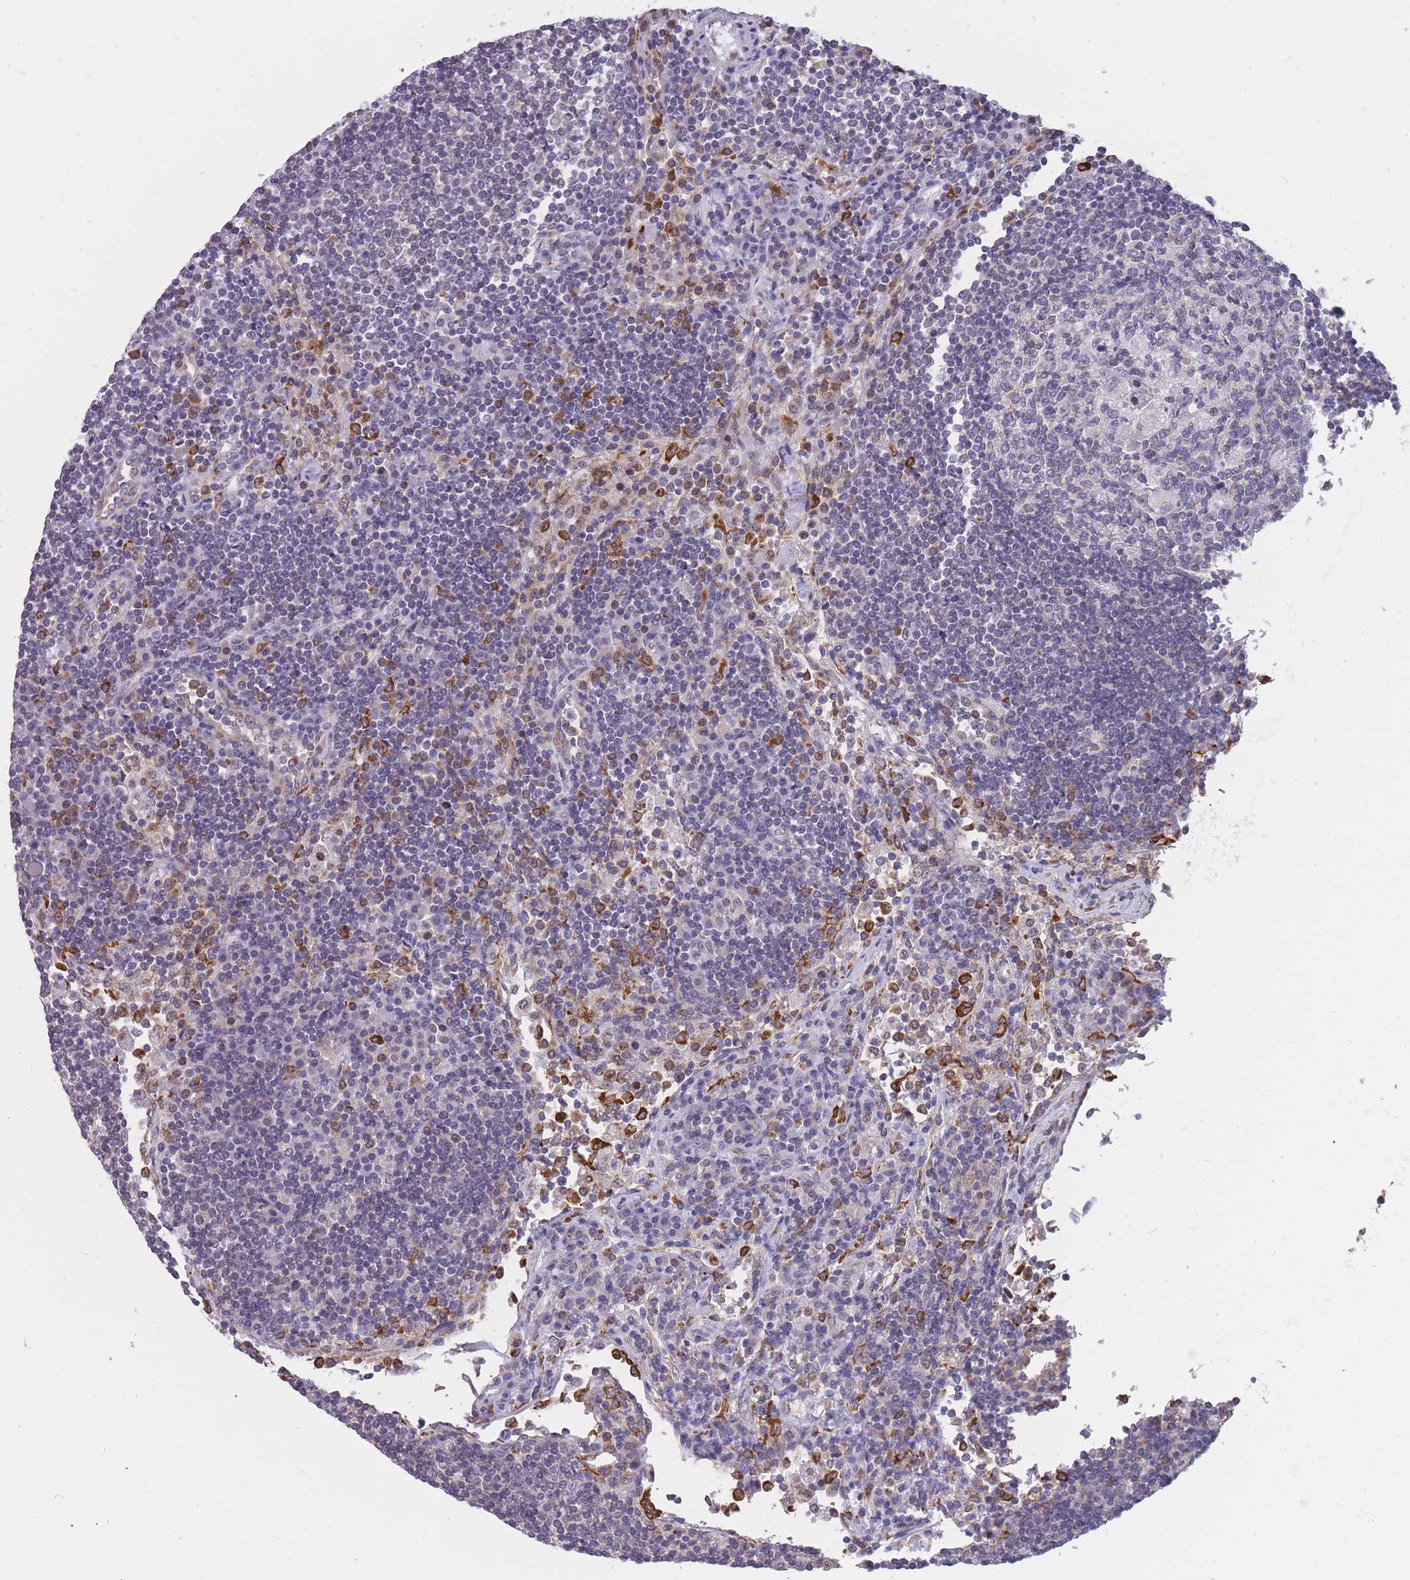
{"staining": {"intensity": "negative", "quantity": "none", "location": "none"}, "tissue": "lymph node", "cell_type": "Germinal center cells", "image_type": "normal", "snomed": [{"axis": "morphology", "description": "Normal tissue, NOS"}, {"axis": "topography", "description": "Lymph node"}], "caption": "This is a photomicrograph of IHC staining of unremarkable lymph node, which shows no staining in germinal center cells. Brightfield microscopy of IHC stained with DAB (3,3'-diaminobenzidine) (brown) and hematoxylin (blue), captured at high magnification.", "gene": "ZNF662", "patient": {"sex": "female", "age": 53}}